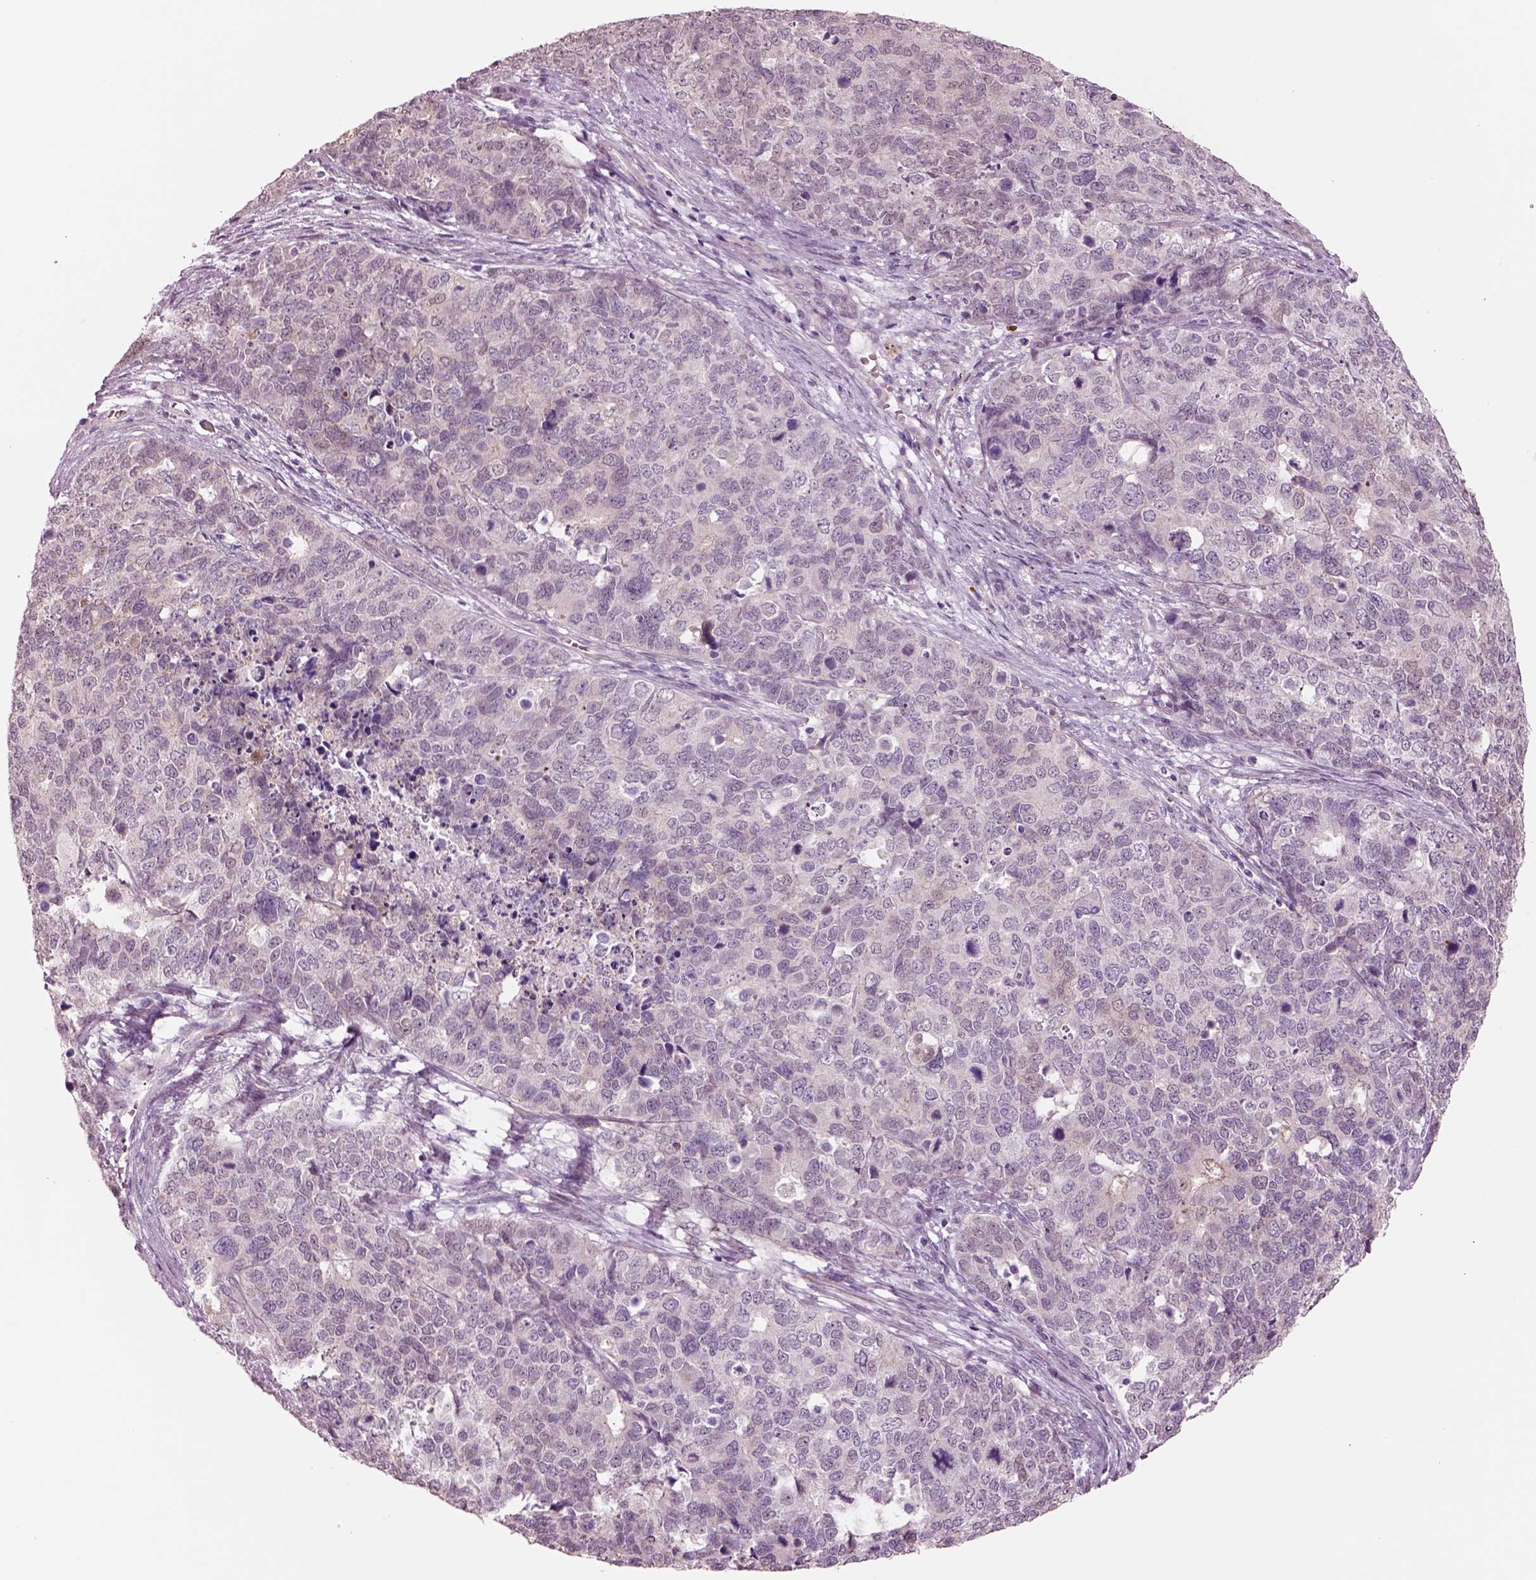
{"staining": {"intensity": "negative", "quantity": "none", "location": "none"}, "tissue": "cervical cancer", "cell_type": "Tumor cells", "image_type": "cancer", "snomed": [{"axis": "morphology", "description": "Squamous cell carcinoma, NOS"}, {"axis": "topography", "description": "Cervix"}], "caption": "Image shows no protein staining in tumor cells of cervical squamous cell carcinoma tissue. (DAB immunohistochemistry (IHC) with hematoxylin counter stain).", "gene": "SCML2", "patient": {"sex": "female", "age": 63}}